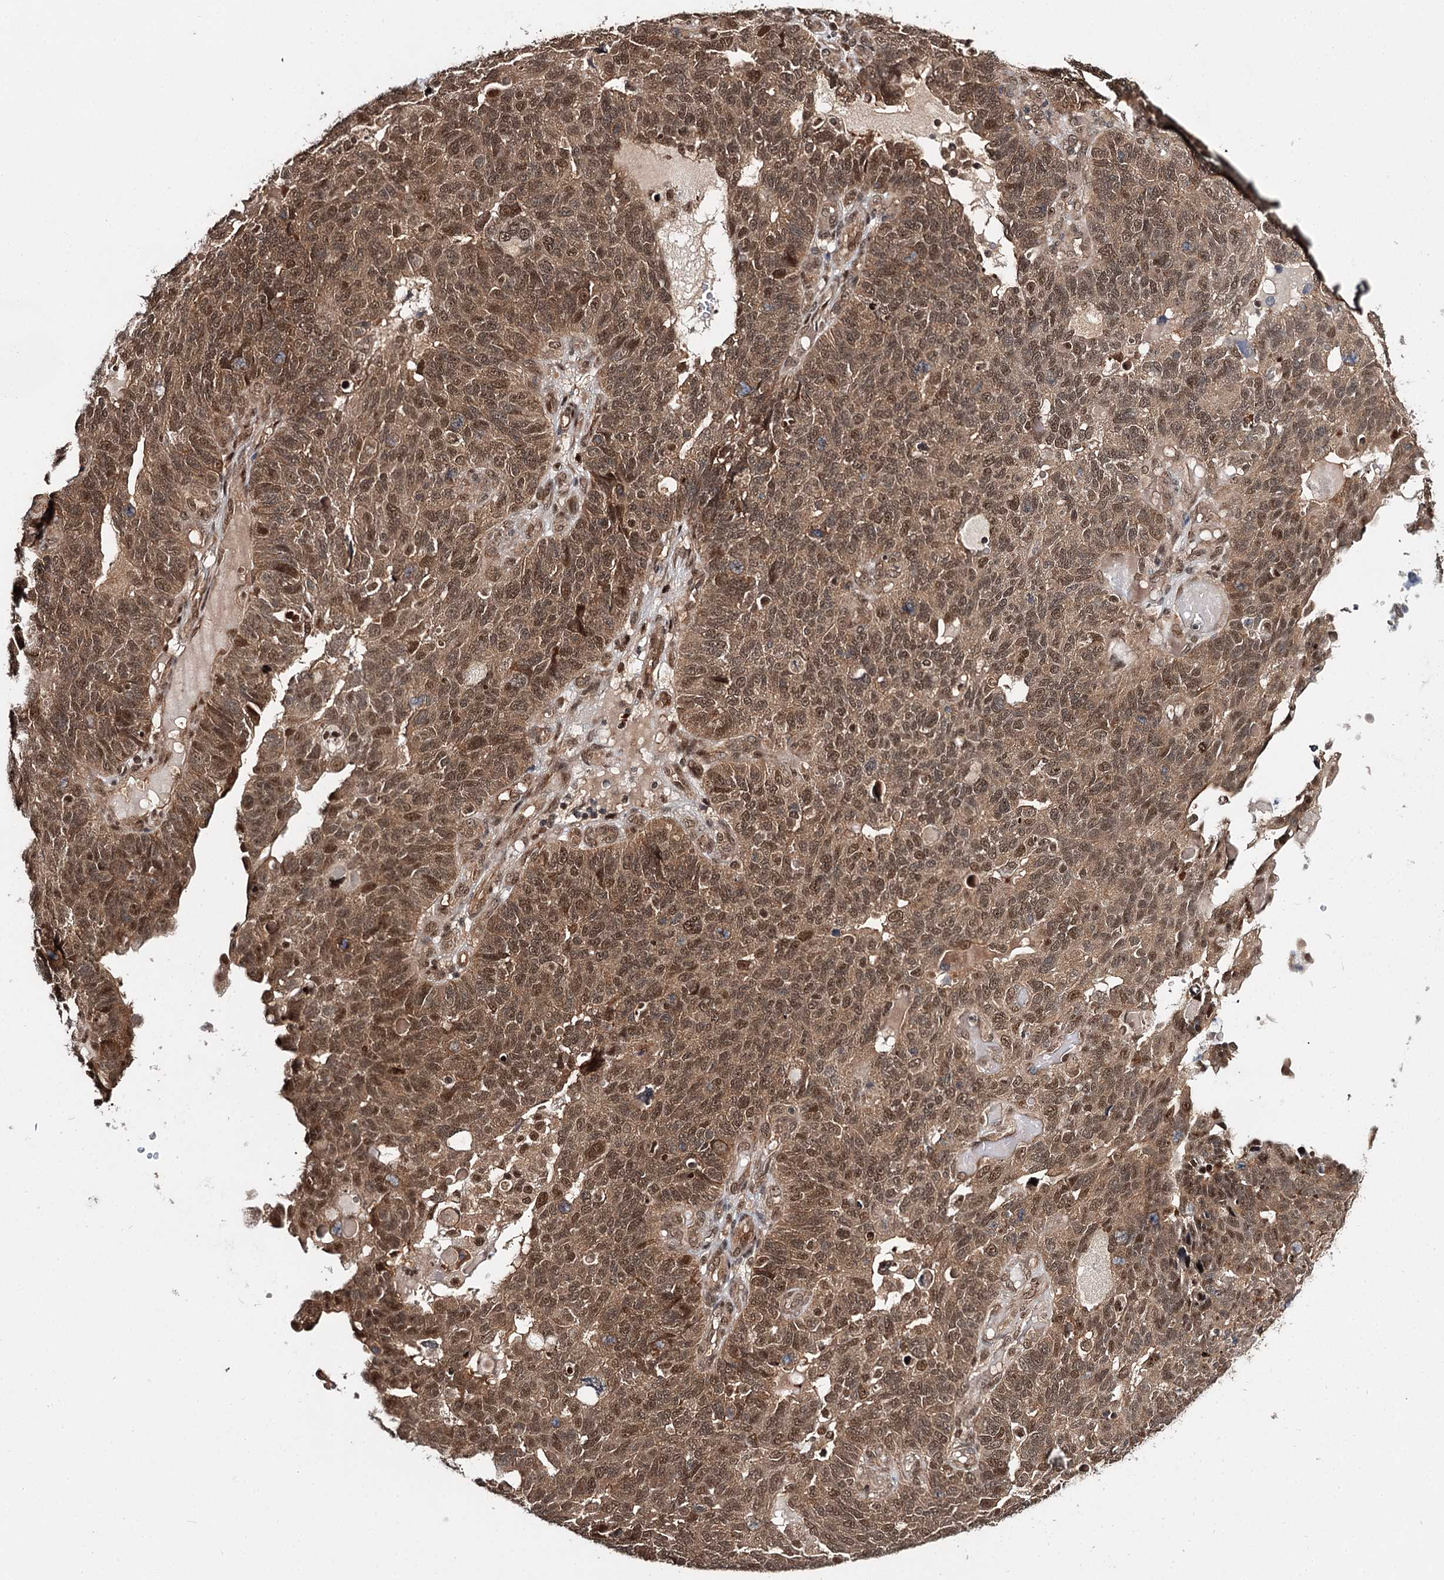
{"staining": {"intensity": "moderate", "quantity": ">75%", "location": "cytoplasmic/membranous,nuclear"}, "tissue": "endometrial cancer", "cell_type": "Tumor cells", "image_type": "cancer", "snomed": [{"axis": "morphology", "description": "Adenocarcinoma, NOS"}, {"axis": "topography", "description": "Endometrium"}], "caption": "Tumor cells reveal medium levels of moderate cytoplasmic/membranous and nuclear positivity in approximately >75% of cells in endometrial adenocarcinoma. (Brightfield microscopy of DAB IHC at high magnification).", "gene": "N6AMT1", "patient": {"sex": "female", "age": 66}}